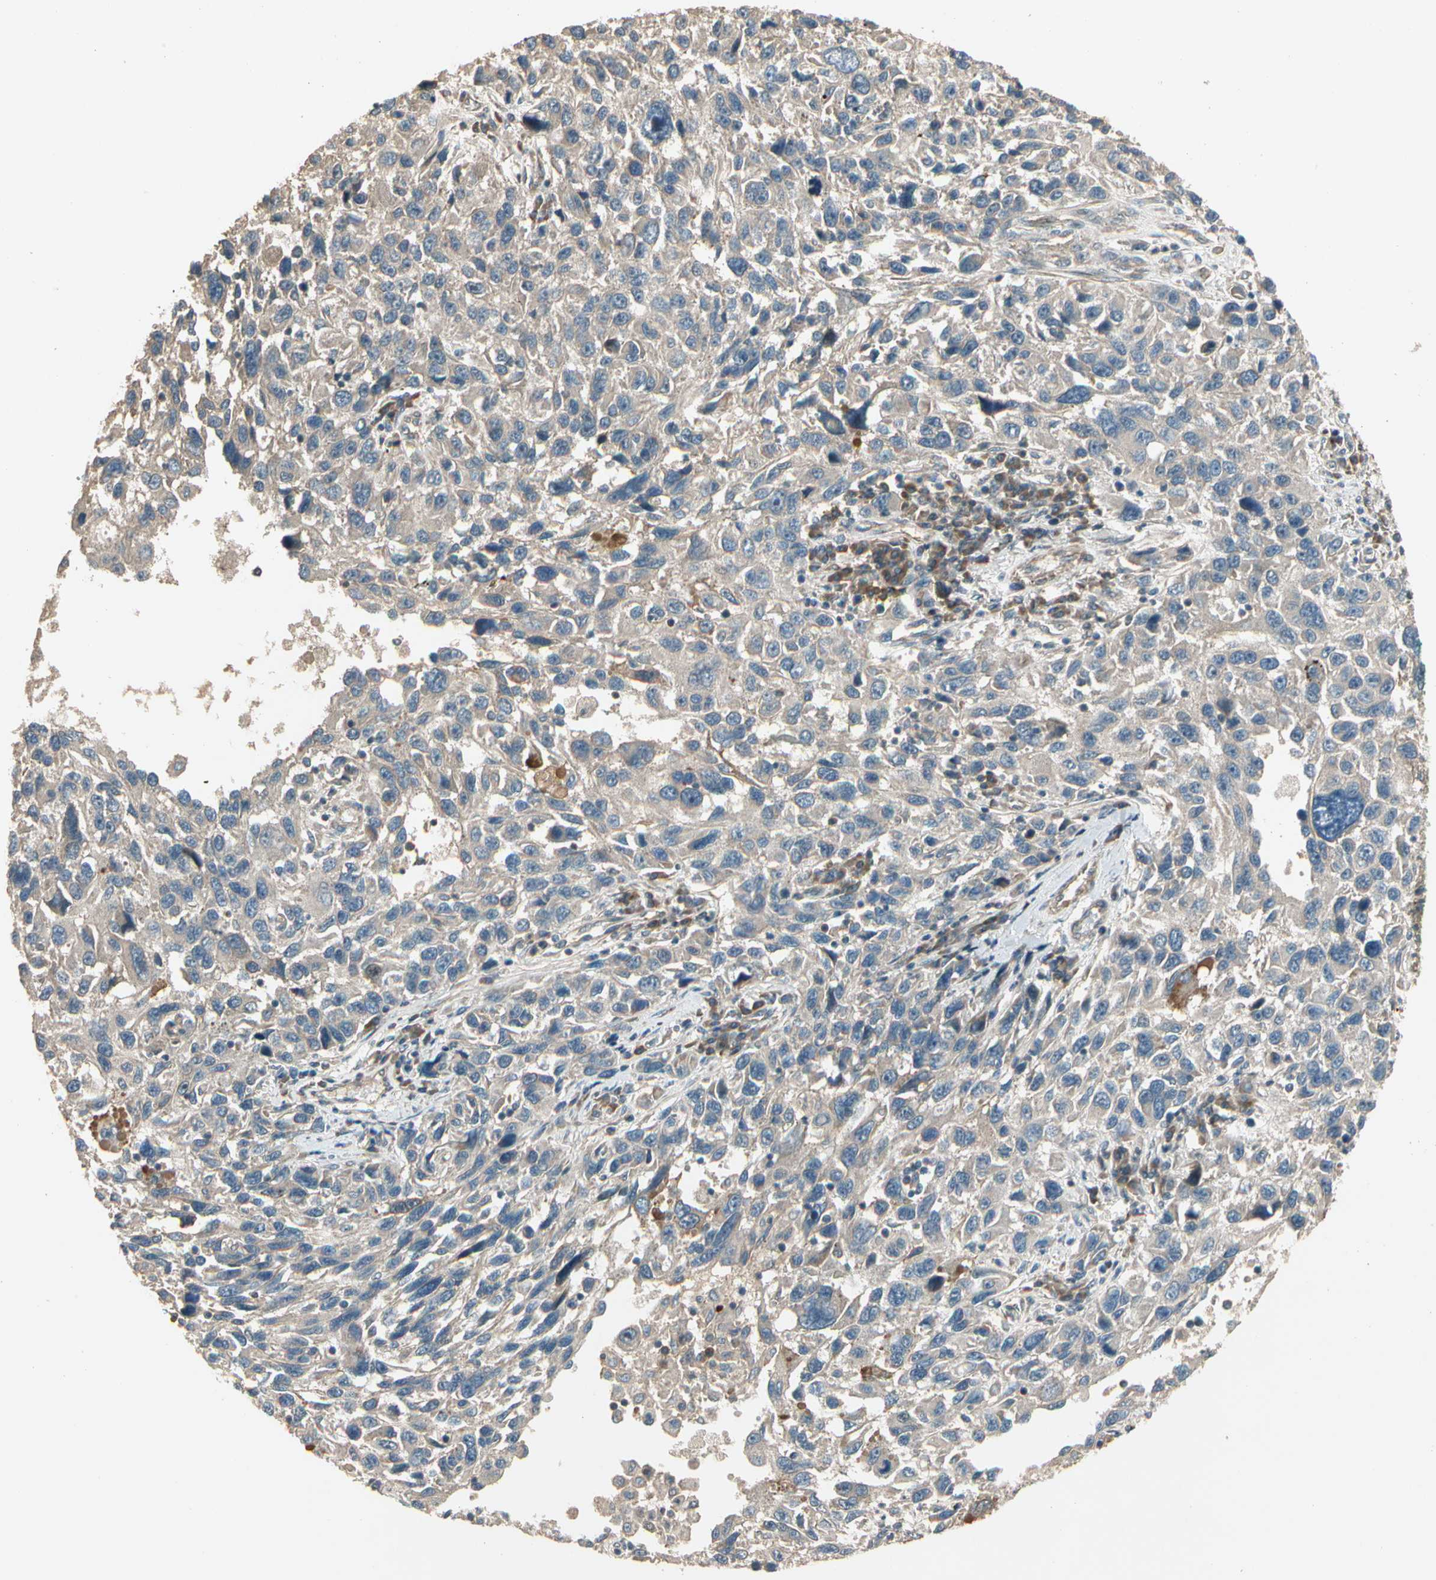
{"staining": {"intensity": "weak", "quantity": "<25%", "location": "cytoplasmic/membranous"}, "tissue": "melanoma", "cell_type": "Tumor cells", "image_type": "cancer", "snomed": [{"axis": "morphology", "description": "Malignant melanoma, NOS"}, {"axis": "topography", "description": "Skin"}], "caption": "The IHC micrograph has no significant expression in tumor cells of malignant melanoma tissue.", "gene": "ACVR1", "patient": {"sex": "male", "age": 53}}